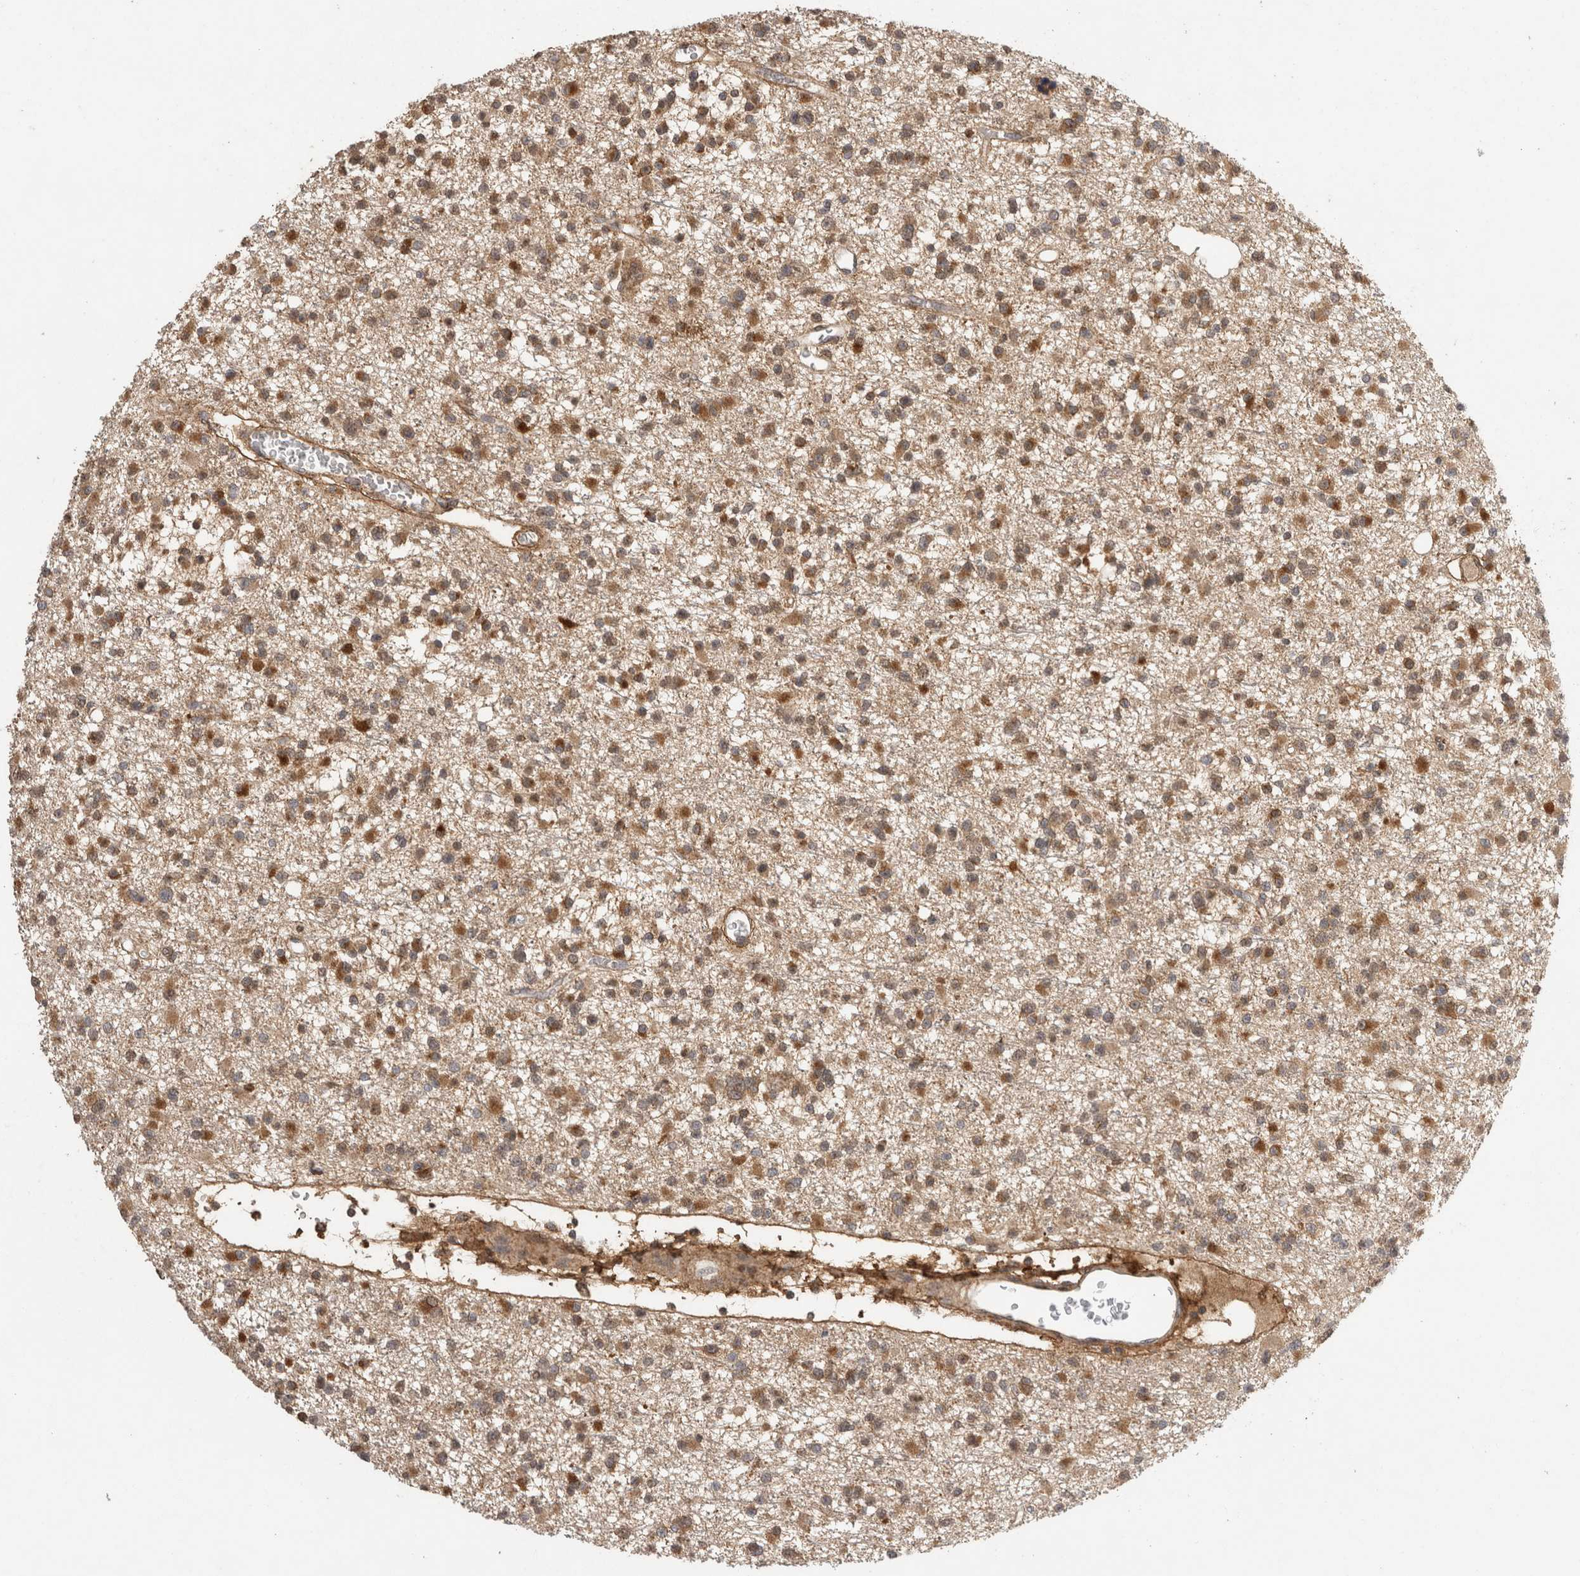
{"staining": {"intensity": "strong", "quantity": "25%-75%", "location": "cytoplasmic/membranous,nuclear"}, "tissue": "glioma", "cell_type": "Tumor cells", "image_type": "cancer", "snomed": [{"axis": "morphology", "description": "Glioma, malignant, Low grade"}, {"axis": "topography", "description": "Brain"}], "caption": "There is high levels of strong cytoplasmic/membranous and nuclear expression in tumor cells of glioma, as demonstrated by immunohistochemical staining (brown color).", "gene": "C1QTNF5", "patient": {"sex": "female", "age": 22}}